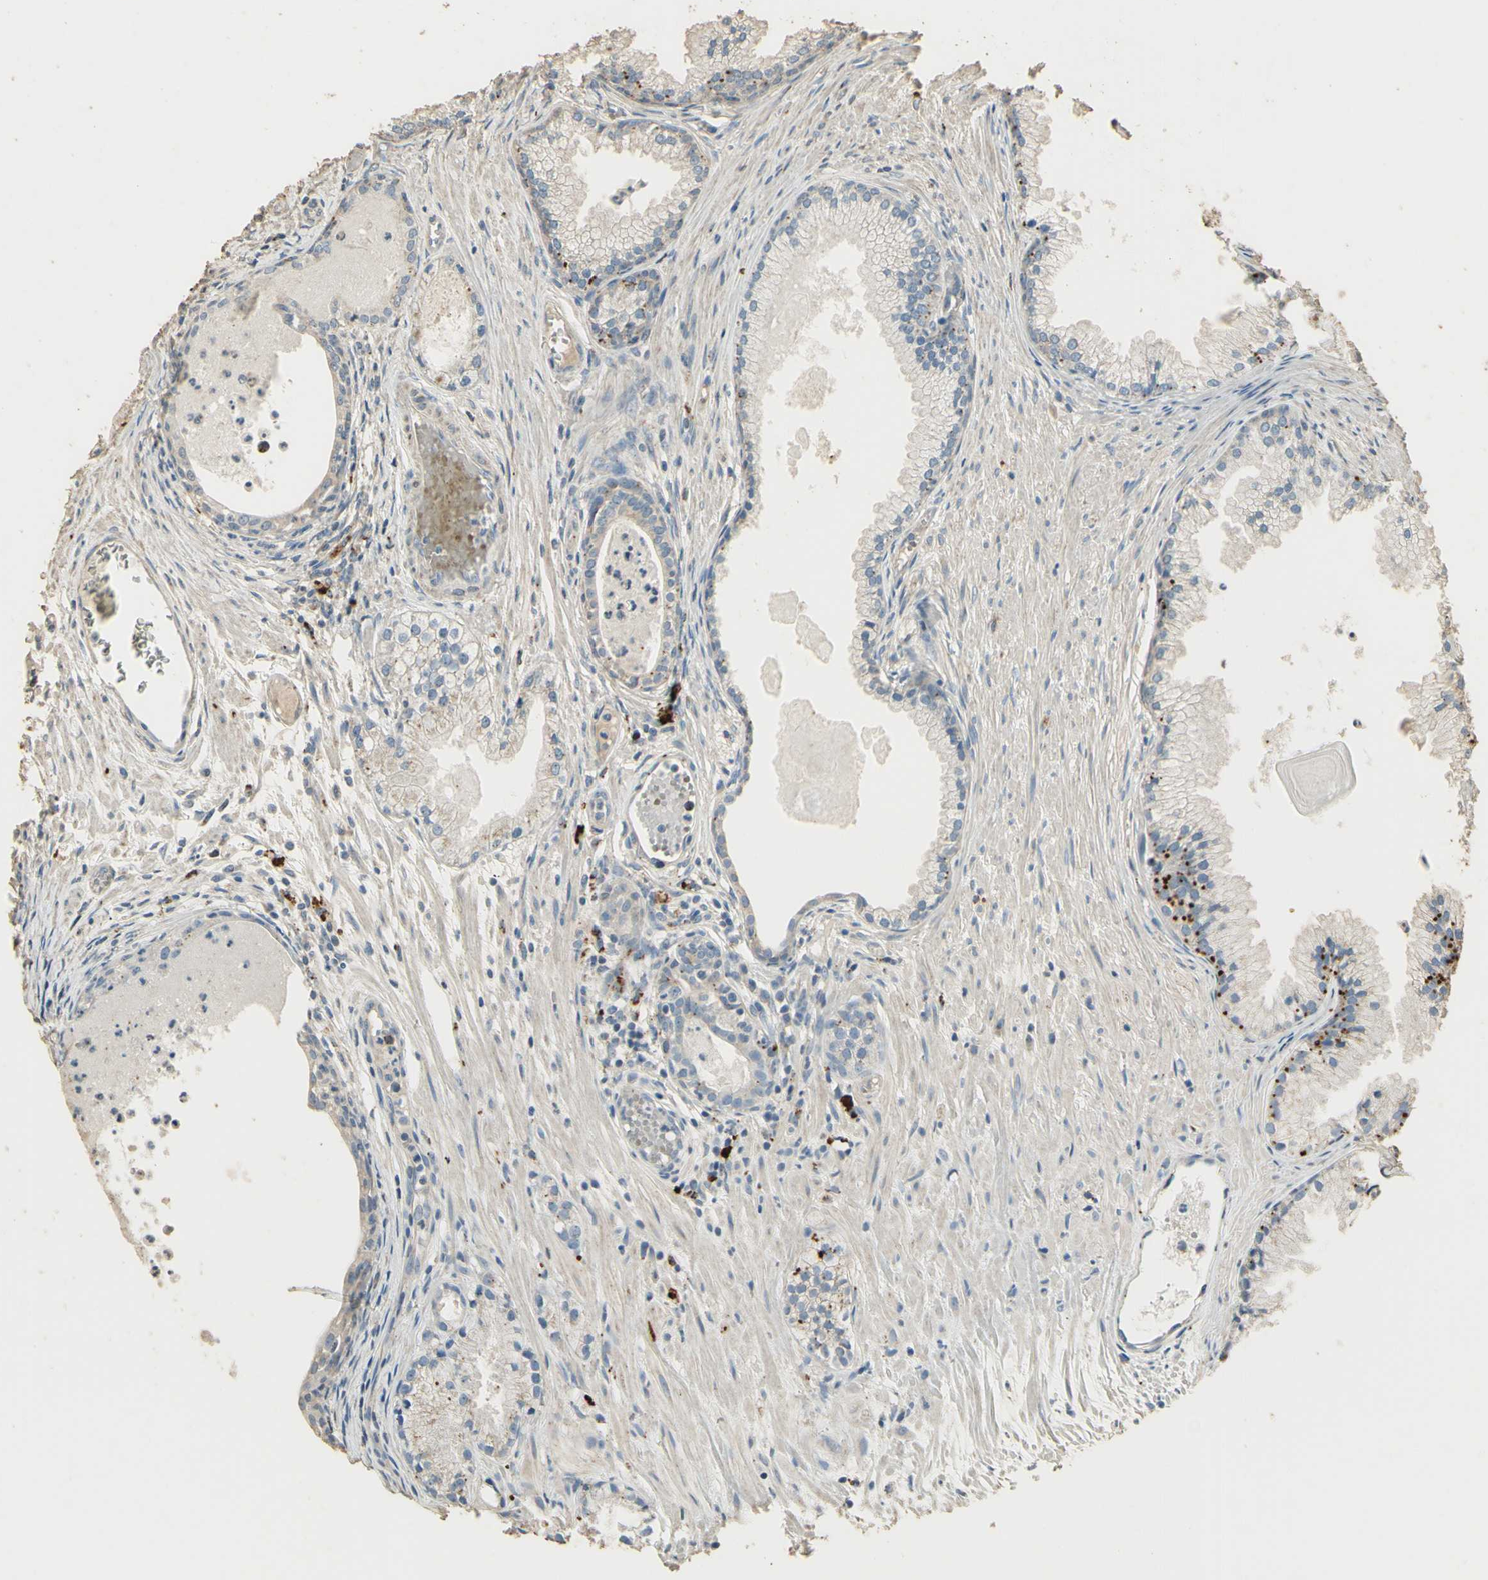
{"staining": {"intensity": "strong", "quantity": "<25%", "location": "cytoplasmic/membranous"}, "tissue": "prostate cancer", "cell_type": "Tumor cells", "image_type": "cancer", "snomed": [{"axis": "morphology", "description": "Adenocarcinoma, Low grade"}, {"axis": "topography", "description": "Prostate"}], "caption": "Immunohistochemistry of human low-grade adenocarcinoma (prostate) displays medium levels of strong cytoplasmic/membranous positivity in approximately <25% of tumor cells. The protein of interest is shown in brown color, while the nuclei are stained blue.", "gene": "ARHGEF17", "patient": {"sex": "male", "age": 72}}